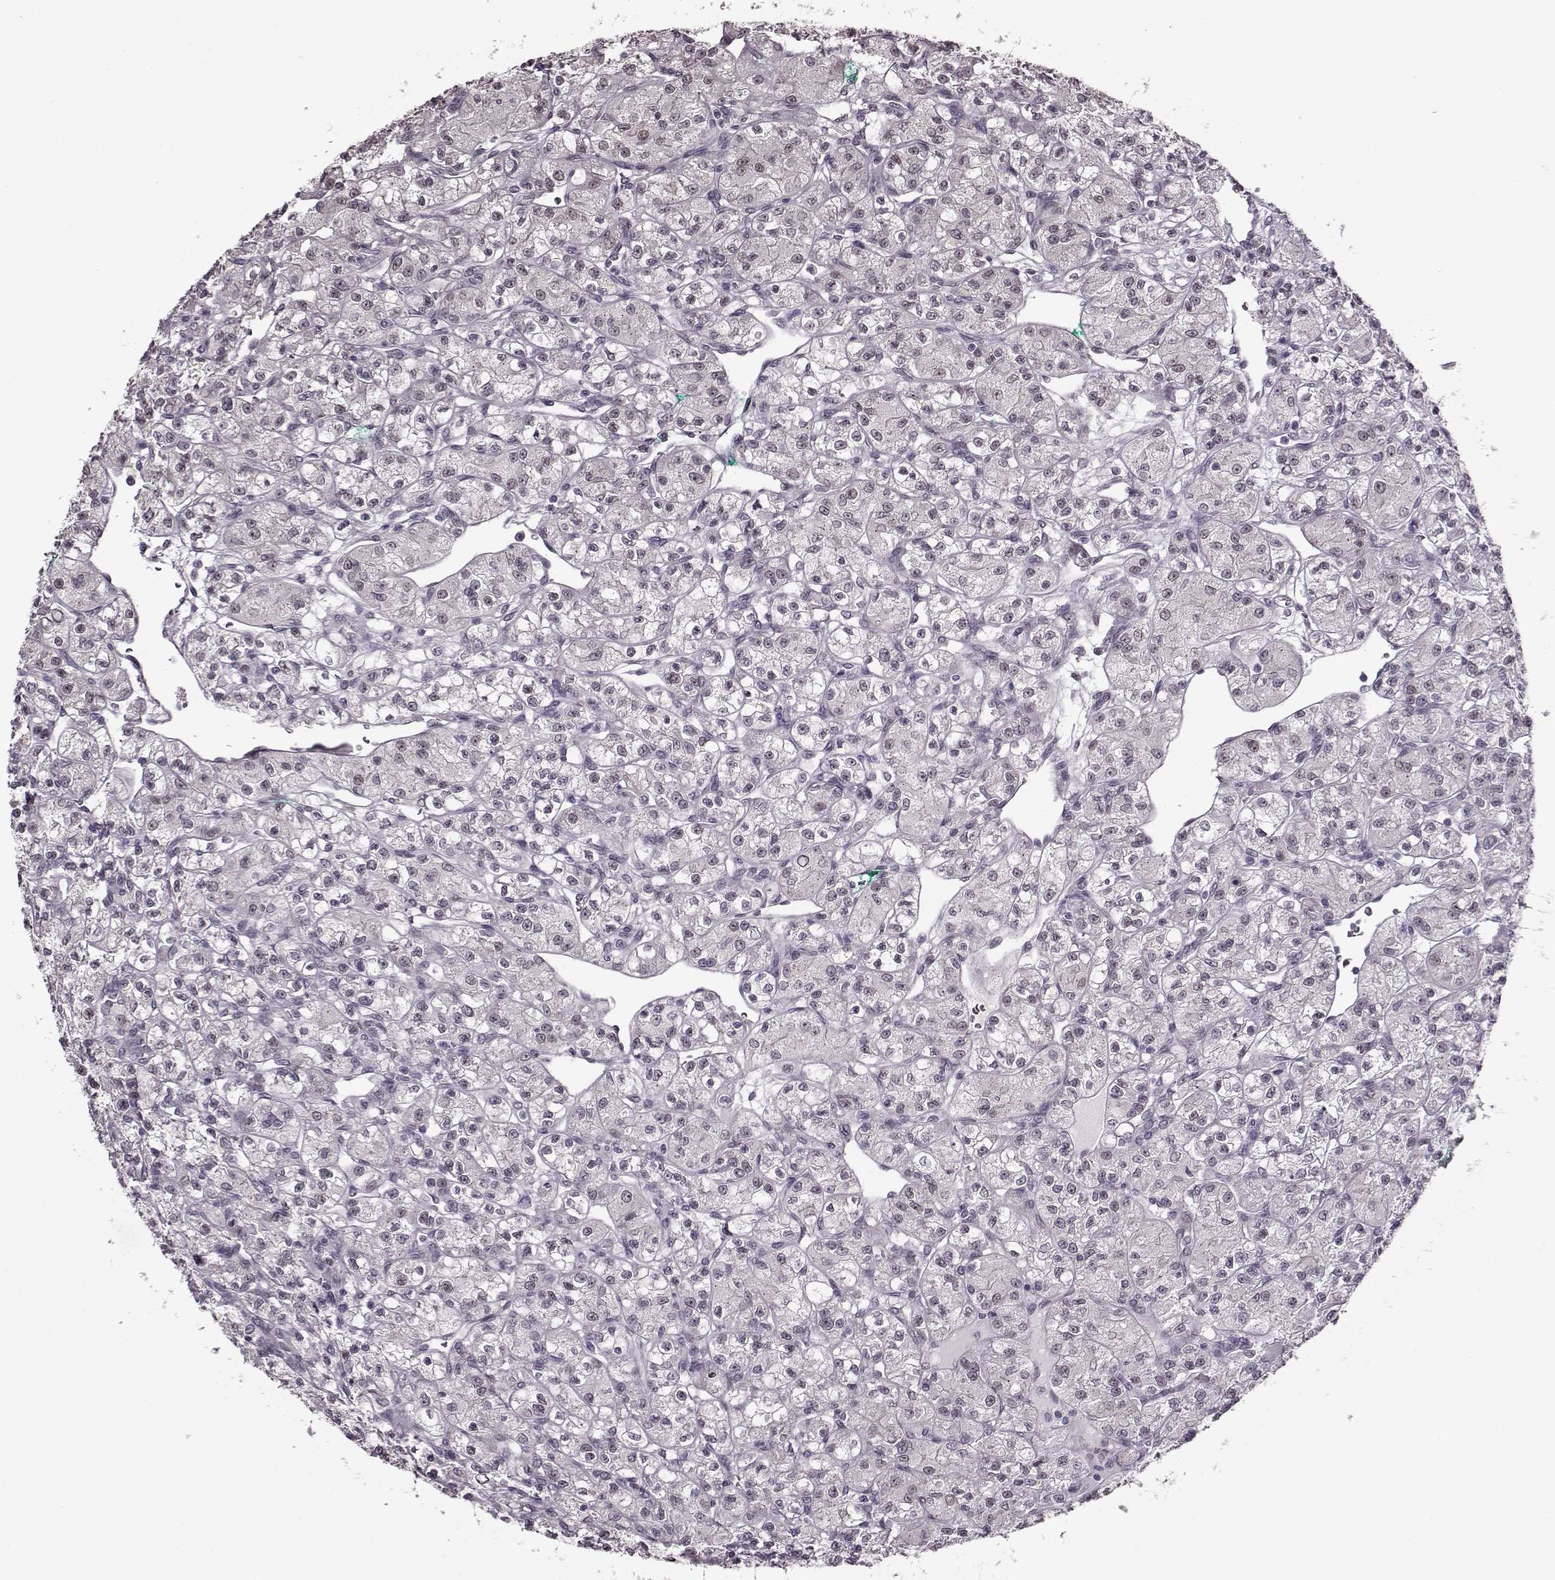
{"staining": {"intensity": "negative", "quantity": "none", "location": "none"}, "tissue": "renal cancer", "cell_type": "Tumor cells", "image_type": "cancer", "snomed": [{"axis": "morphology", "description": "Adenocarcinoma, NOS"}, {"axis": "topography", "description": "Kidney"}], "caption": "Immunohistochemical staining of human adenocarcinoma (renal) reveals no significant expression in tumor cells.", "gene": "STX1B", "patient": {"sex": "female", "age": 70}}